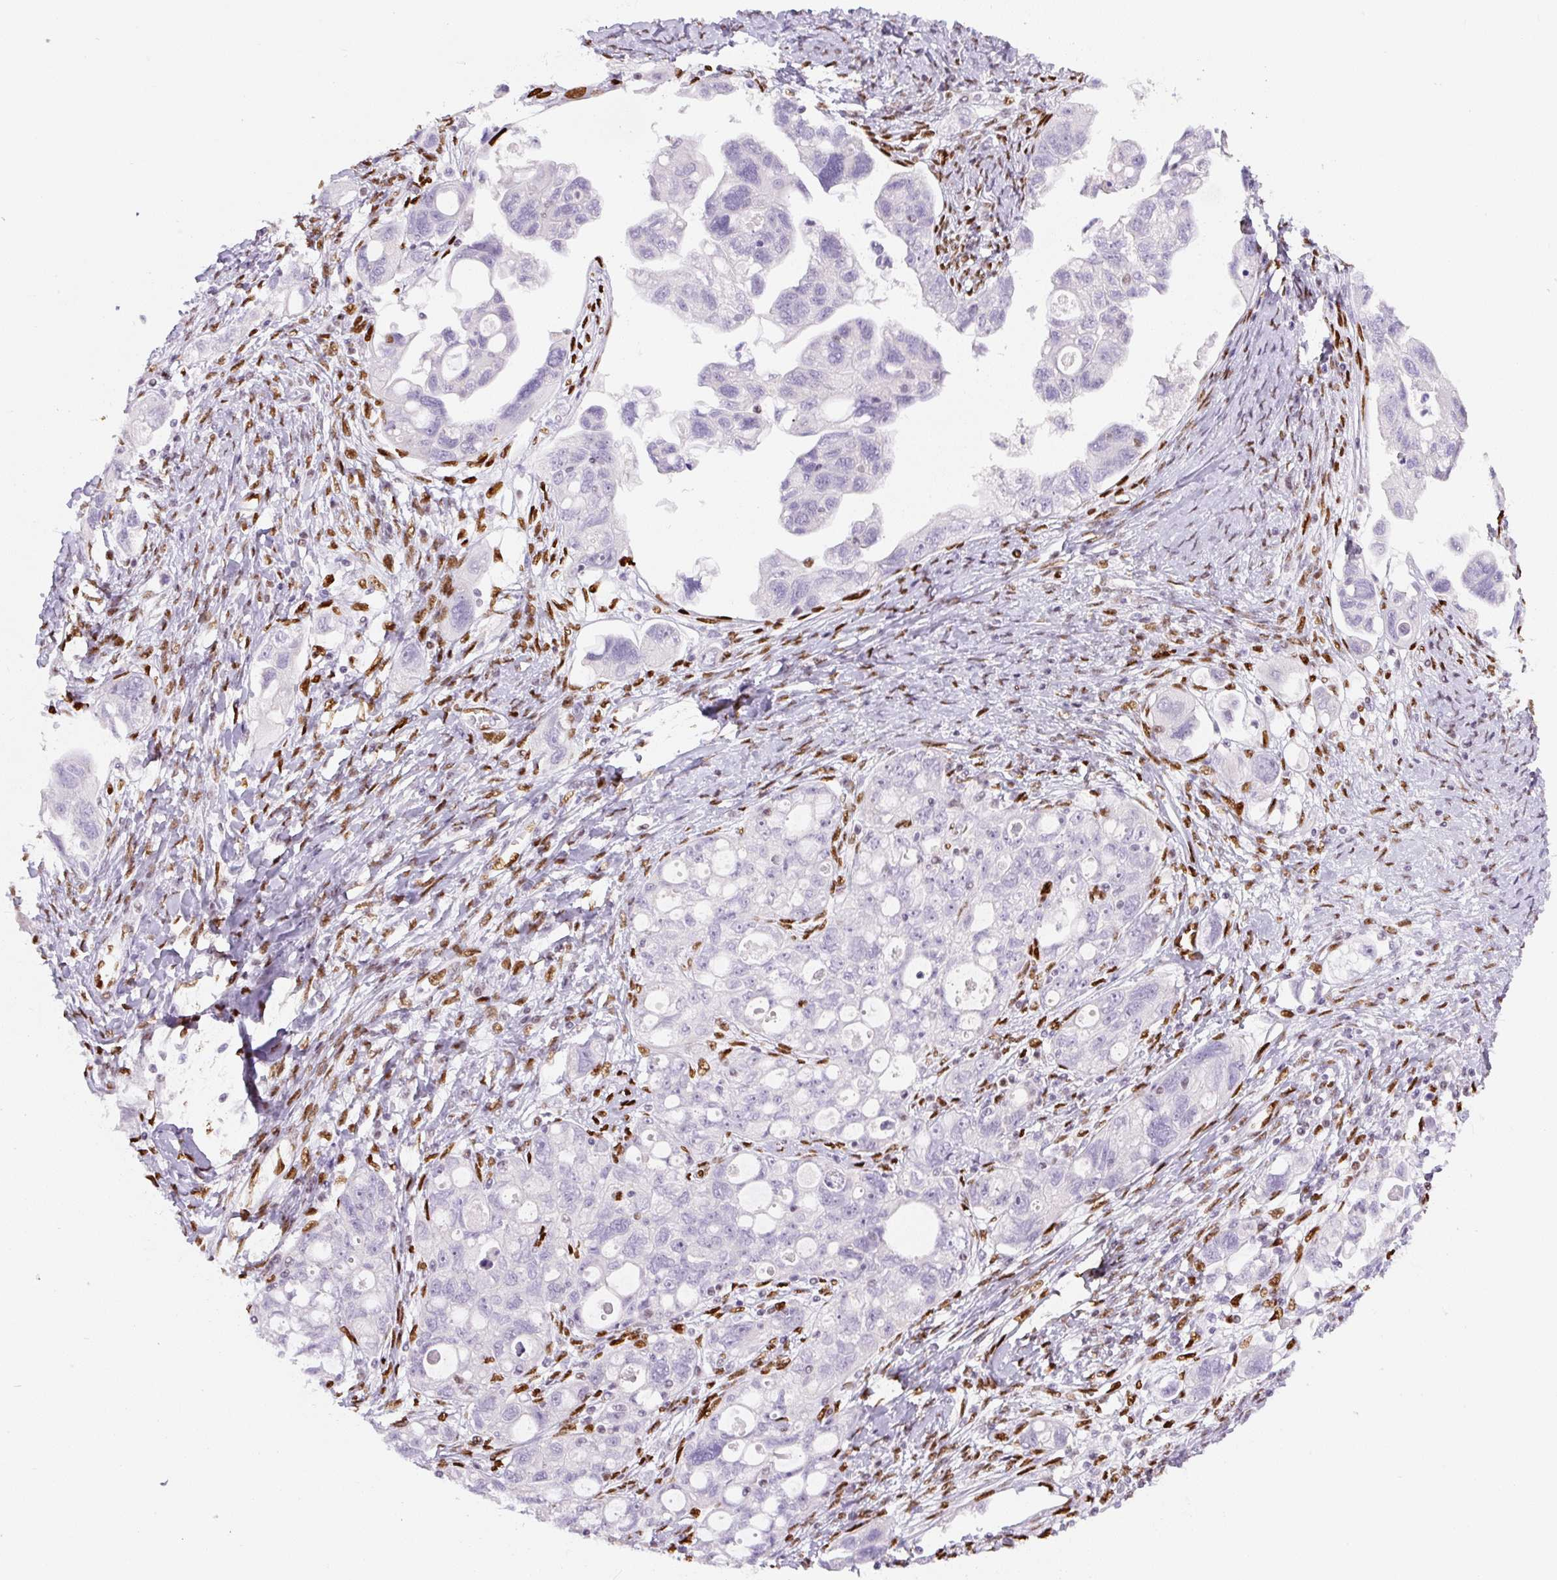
{"staining": {"intensity": "negative", "quantity": "none", "location": "none"}, "tissue": "ovarian cancer", "cell_type": "Tumor cells", "image_type": "cancer", "snomed": [{"axis": "morphology", "description": "Carcinoma, NOS"}, {"axis": "morphology", "description": "Cystadenocarcinoma, serous, NOS"}, {"axis": "topography", "description": "Ovary"}], "caption": "The photomicrograph reveals no staining of tumor cells in ovarian cancer (carcinoma).", "gene": "ZEB1", "patient": {"sex": "female", "age": 69}}